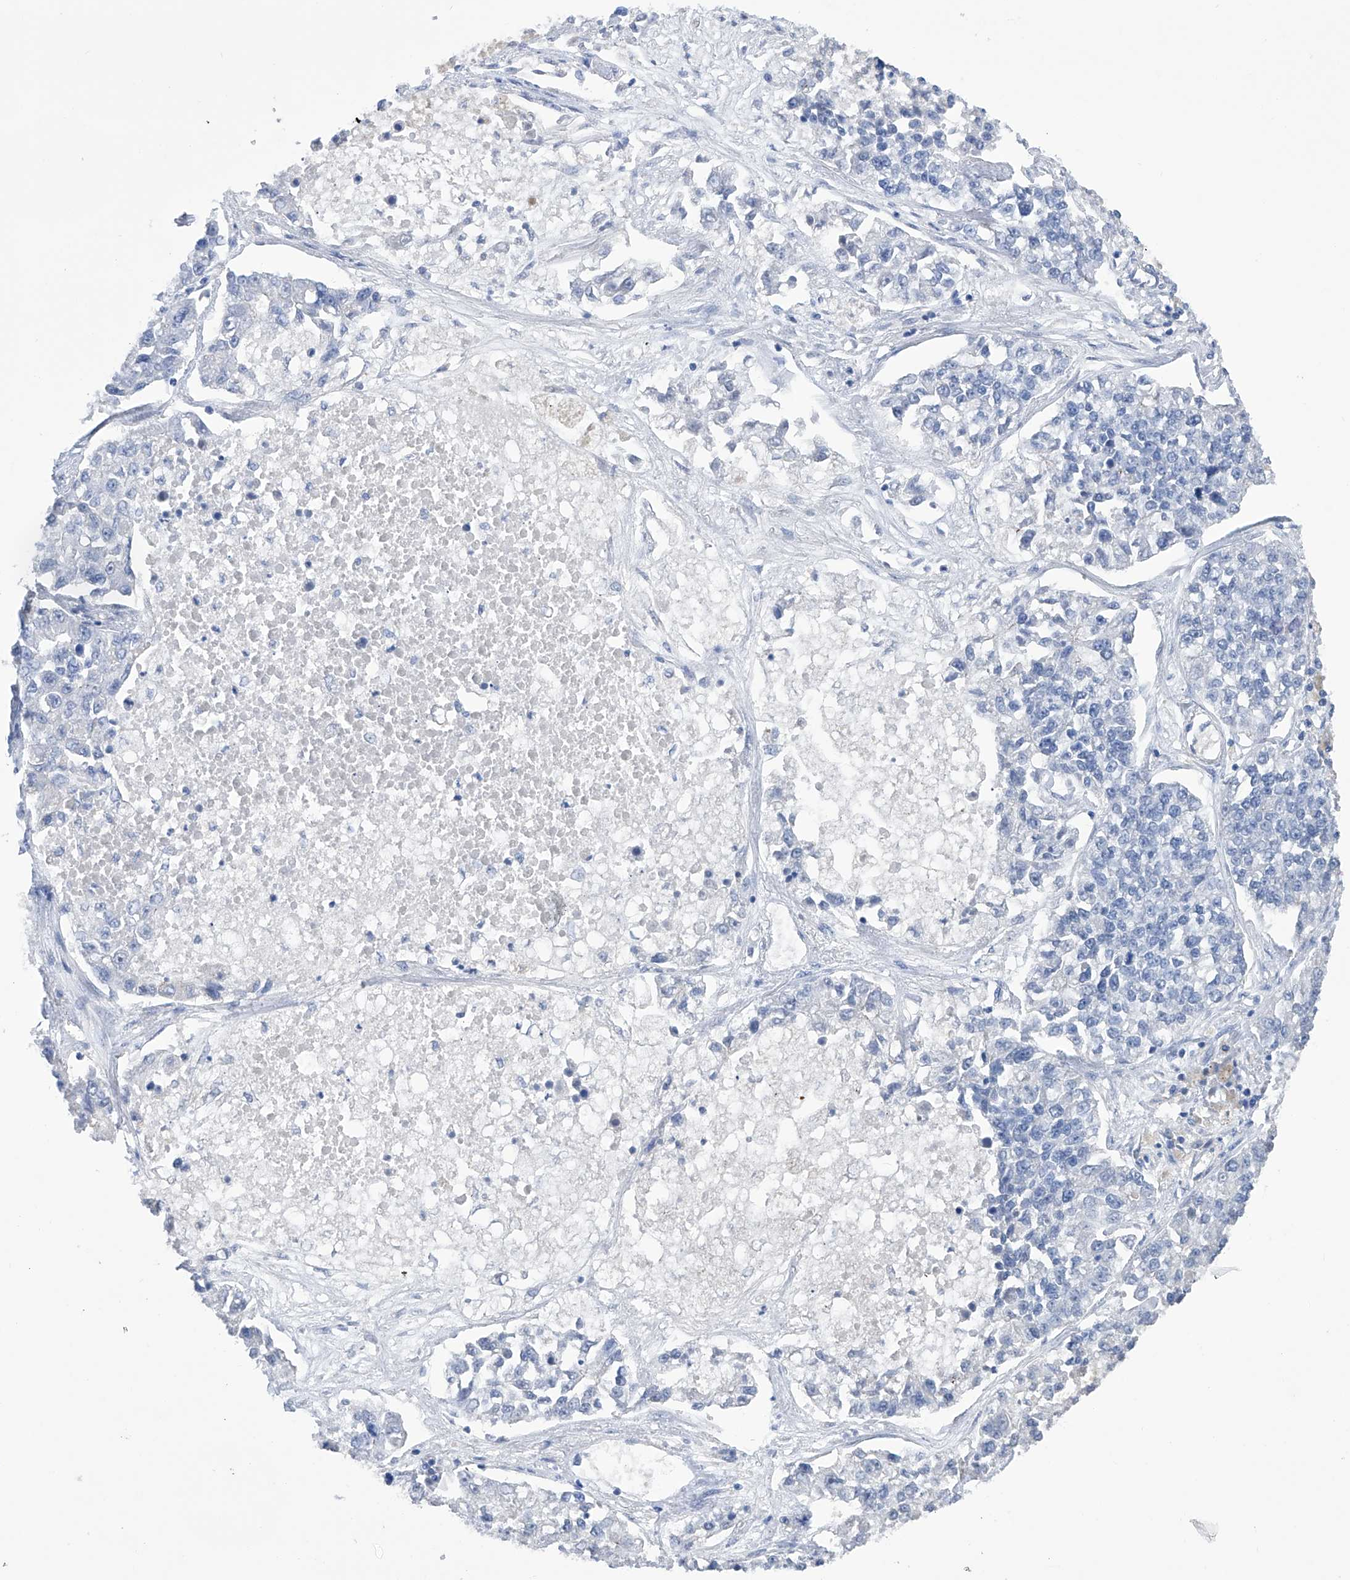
{"staining": {"intensity": "negative", "quantity": "none", "location": "none"}, "tissue": "lung cancer", "cell_type": "Tumor cells", "image_type": "cancer", "snomed": [{"axis": "morphology", "description": "Adenocarcinoma, NOS"}, {"axis": "topography", "description": "Lung"}], "caption": "Immunohistochemistry histopathology image of human lung adenocarcinoma stained for a protein (brown), which reveals no expression in tumor cells.", "gene": "PGM3", "patient": {"sex": "male", "age": 49}}